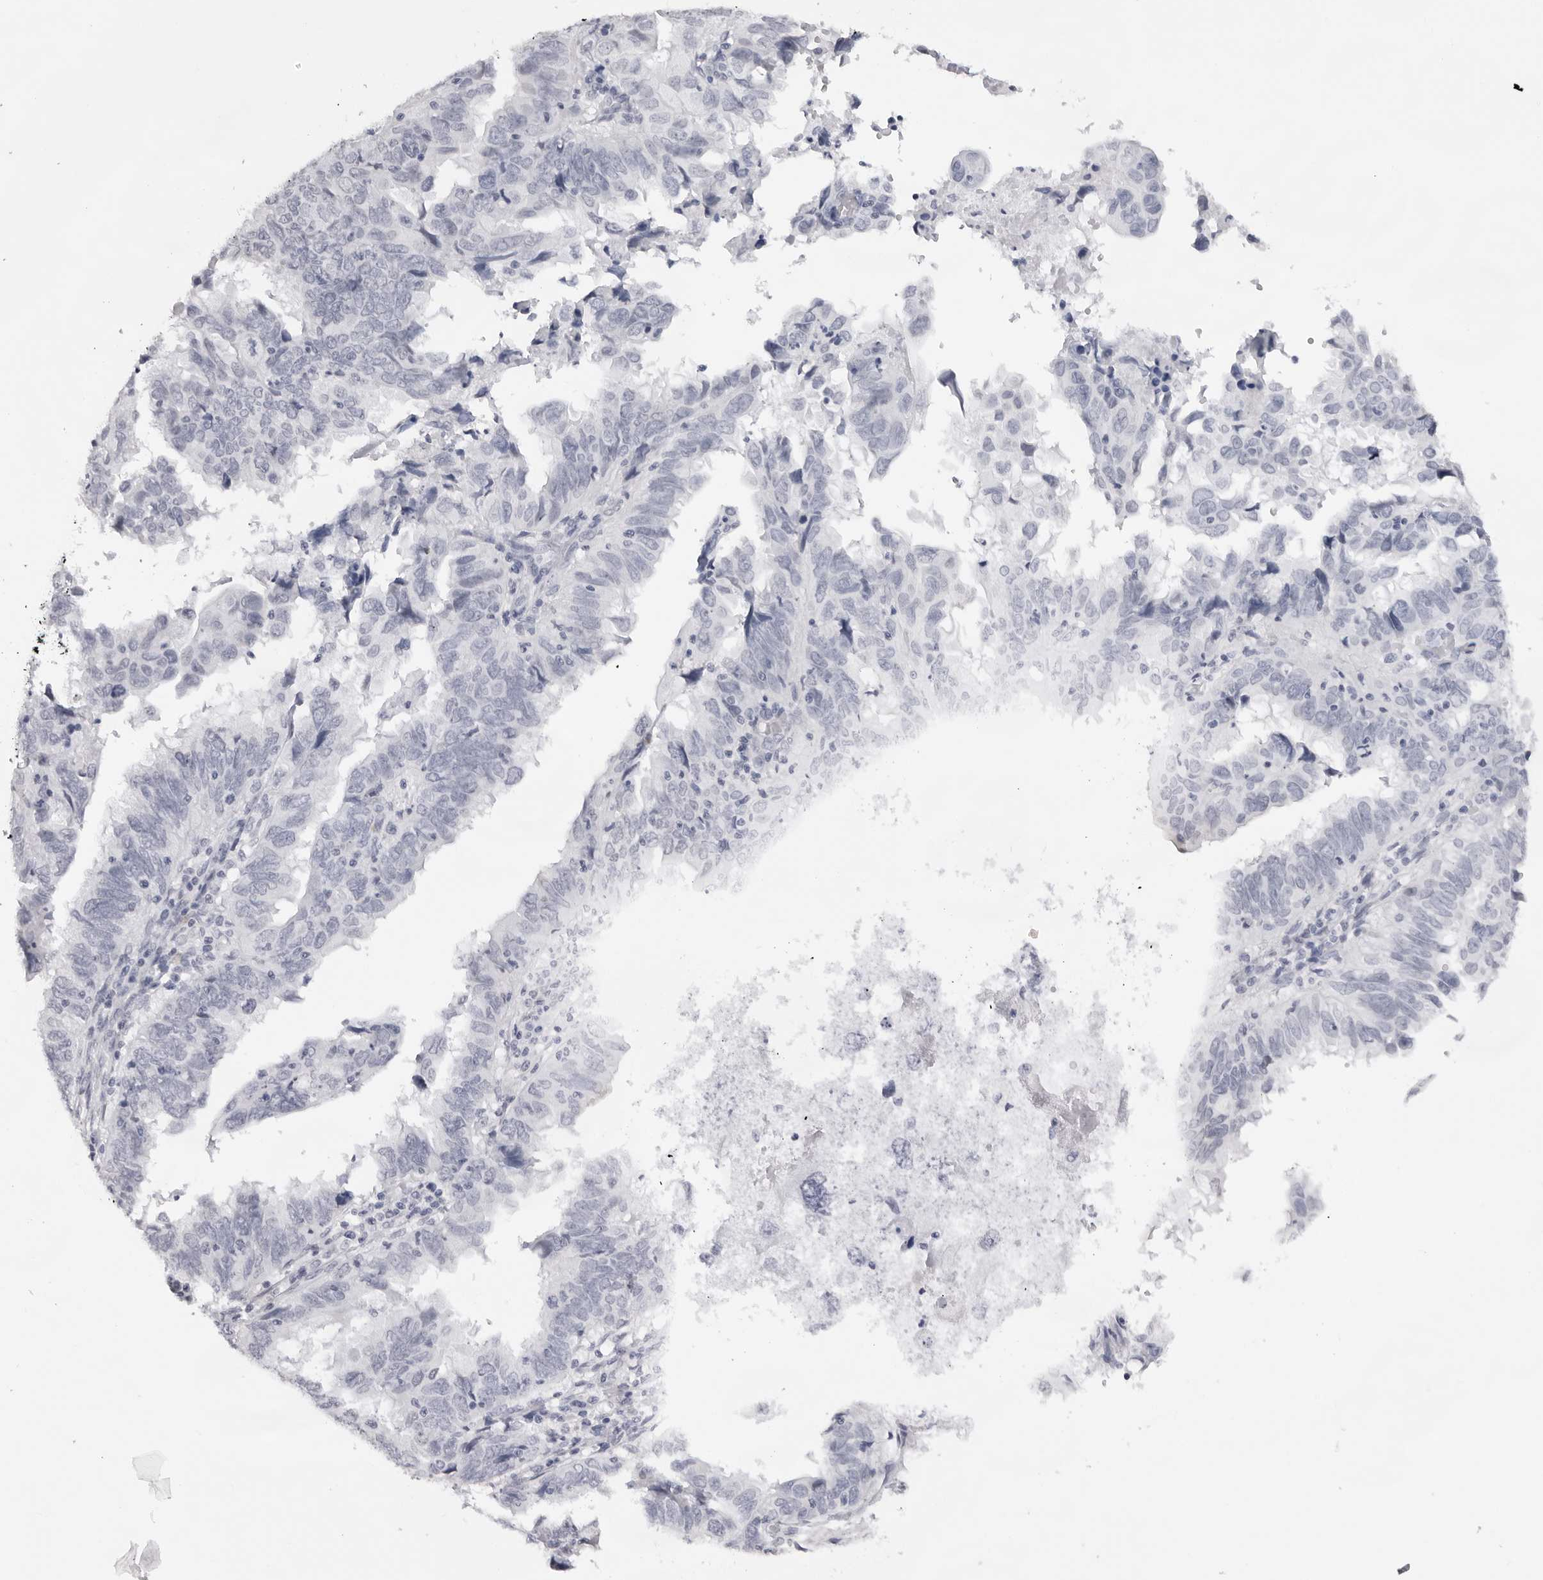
{"staining": {"intensity": "negative", "quantity": "none", "location": "none"}, "tissue": "endometrial cancer", "cell_type": "Tumor cells", "image_type": "cancer", "snomed": [{"axis": "morphology", "description": "Adenocarcinoma, NOS"}, {"axis": "topography", "description": "Uterus"}], "caption": "An immunohistochemistry histopathology image of endometrial adenocarcinoma is shown. There is no staining in tumor cells of endometrial adenocarcinoma.", "gene": "KLK12", "patient": {"sex": "female", "age": 77}}